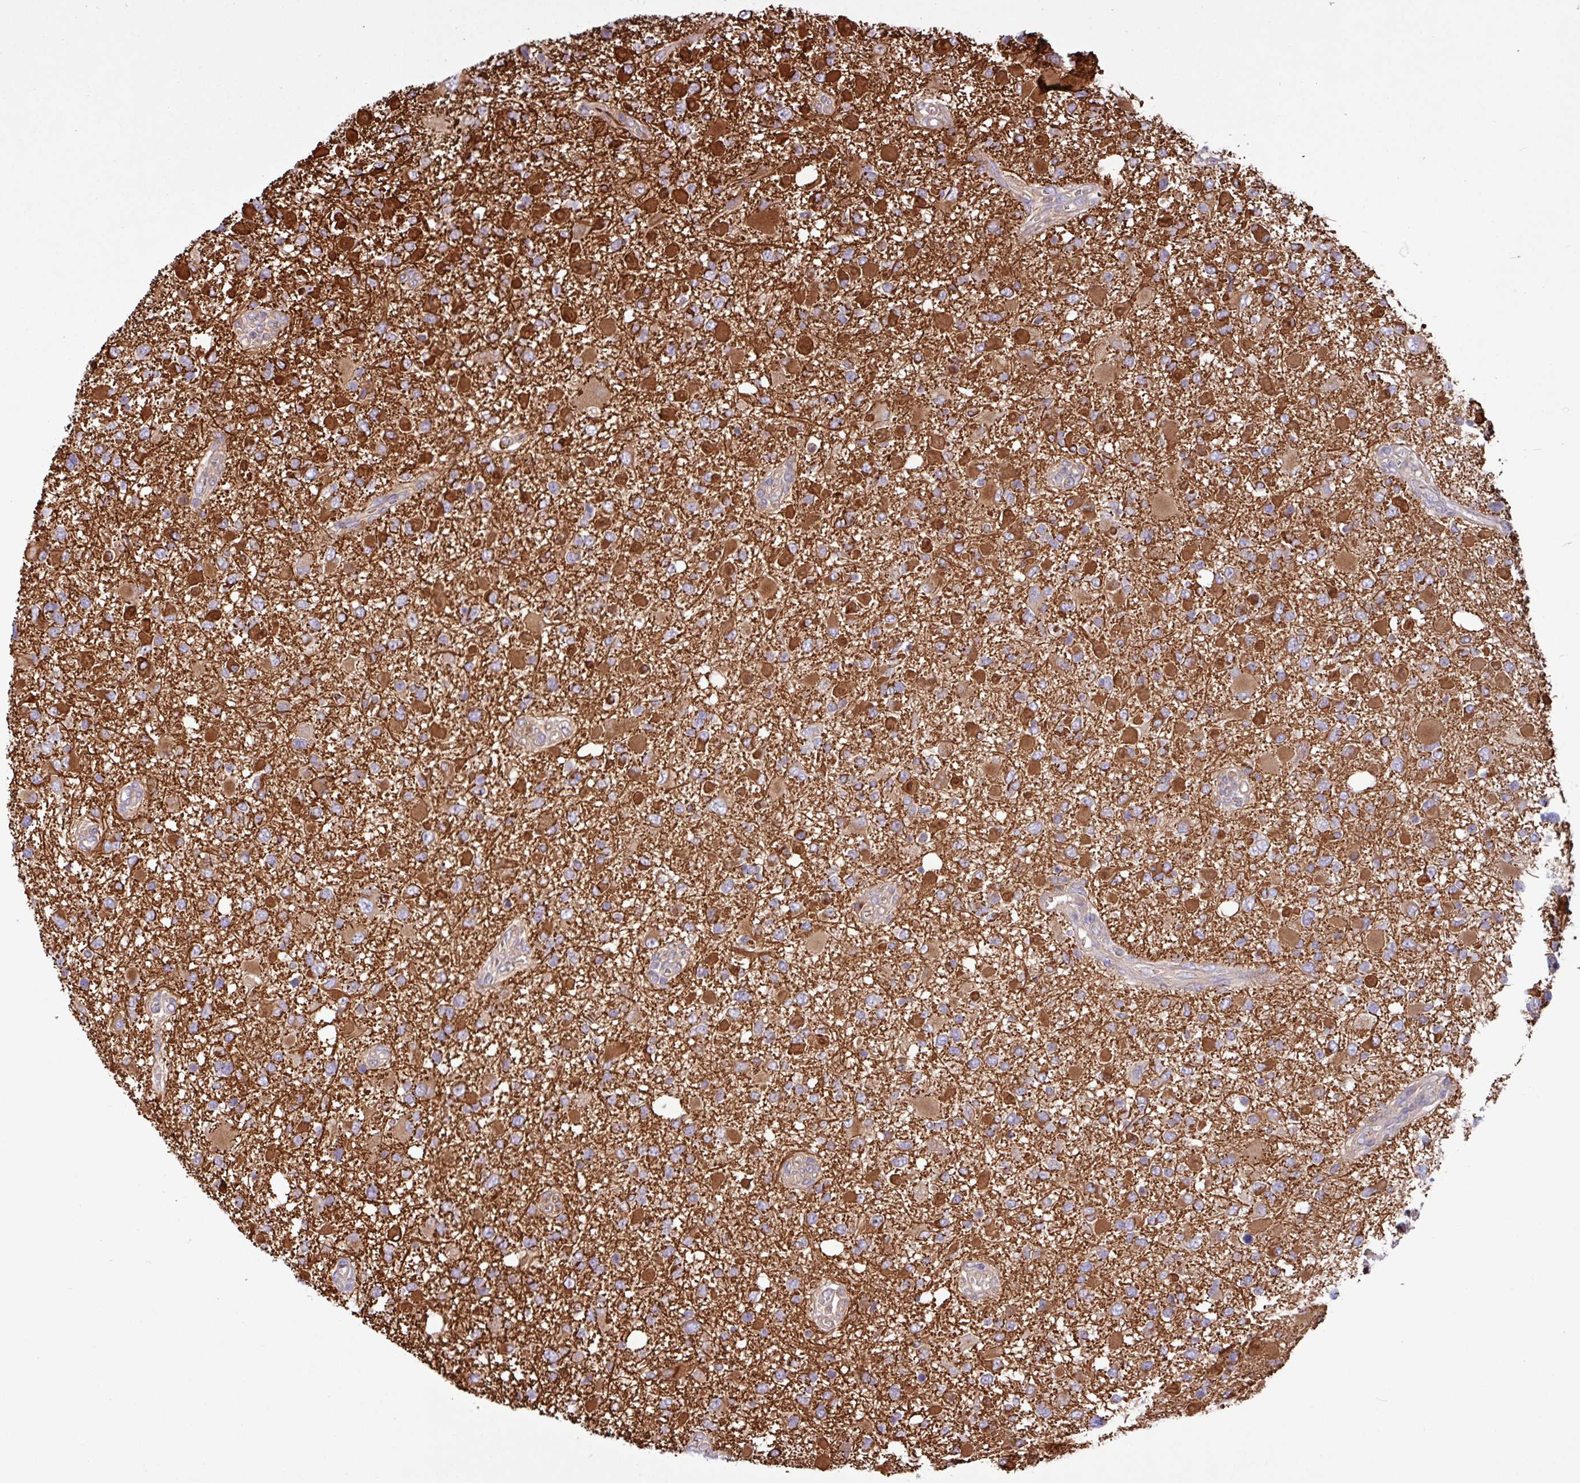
{"staining": {"intensity": "strong", "quantity": "25%-75%", "location": "cytoplasmic/membranous"}, "tissue": "glioma", "cell_type": "Tumor cells", "image_type": "cancer", "snomed": [{"axis": "morphology", "description": "Glioma, malignant, High grade"}, {"axis": "topography", "description": "Brain"}], "caption": "Immunohistochemistry (DAB) staining of glioma reveals strong cytoplasmic/membranous protein expression in about 25%-75% of tumor cells. The staining was performed using DAB to visualize the protein expression in brown, while the nuclei were stained in blue with hematoxylin (Magnification: 20x).", "gene": "RAB19", "patient": {"sex": "male", "age": 53}}